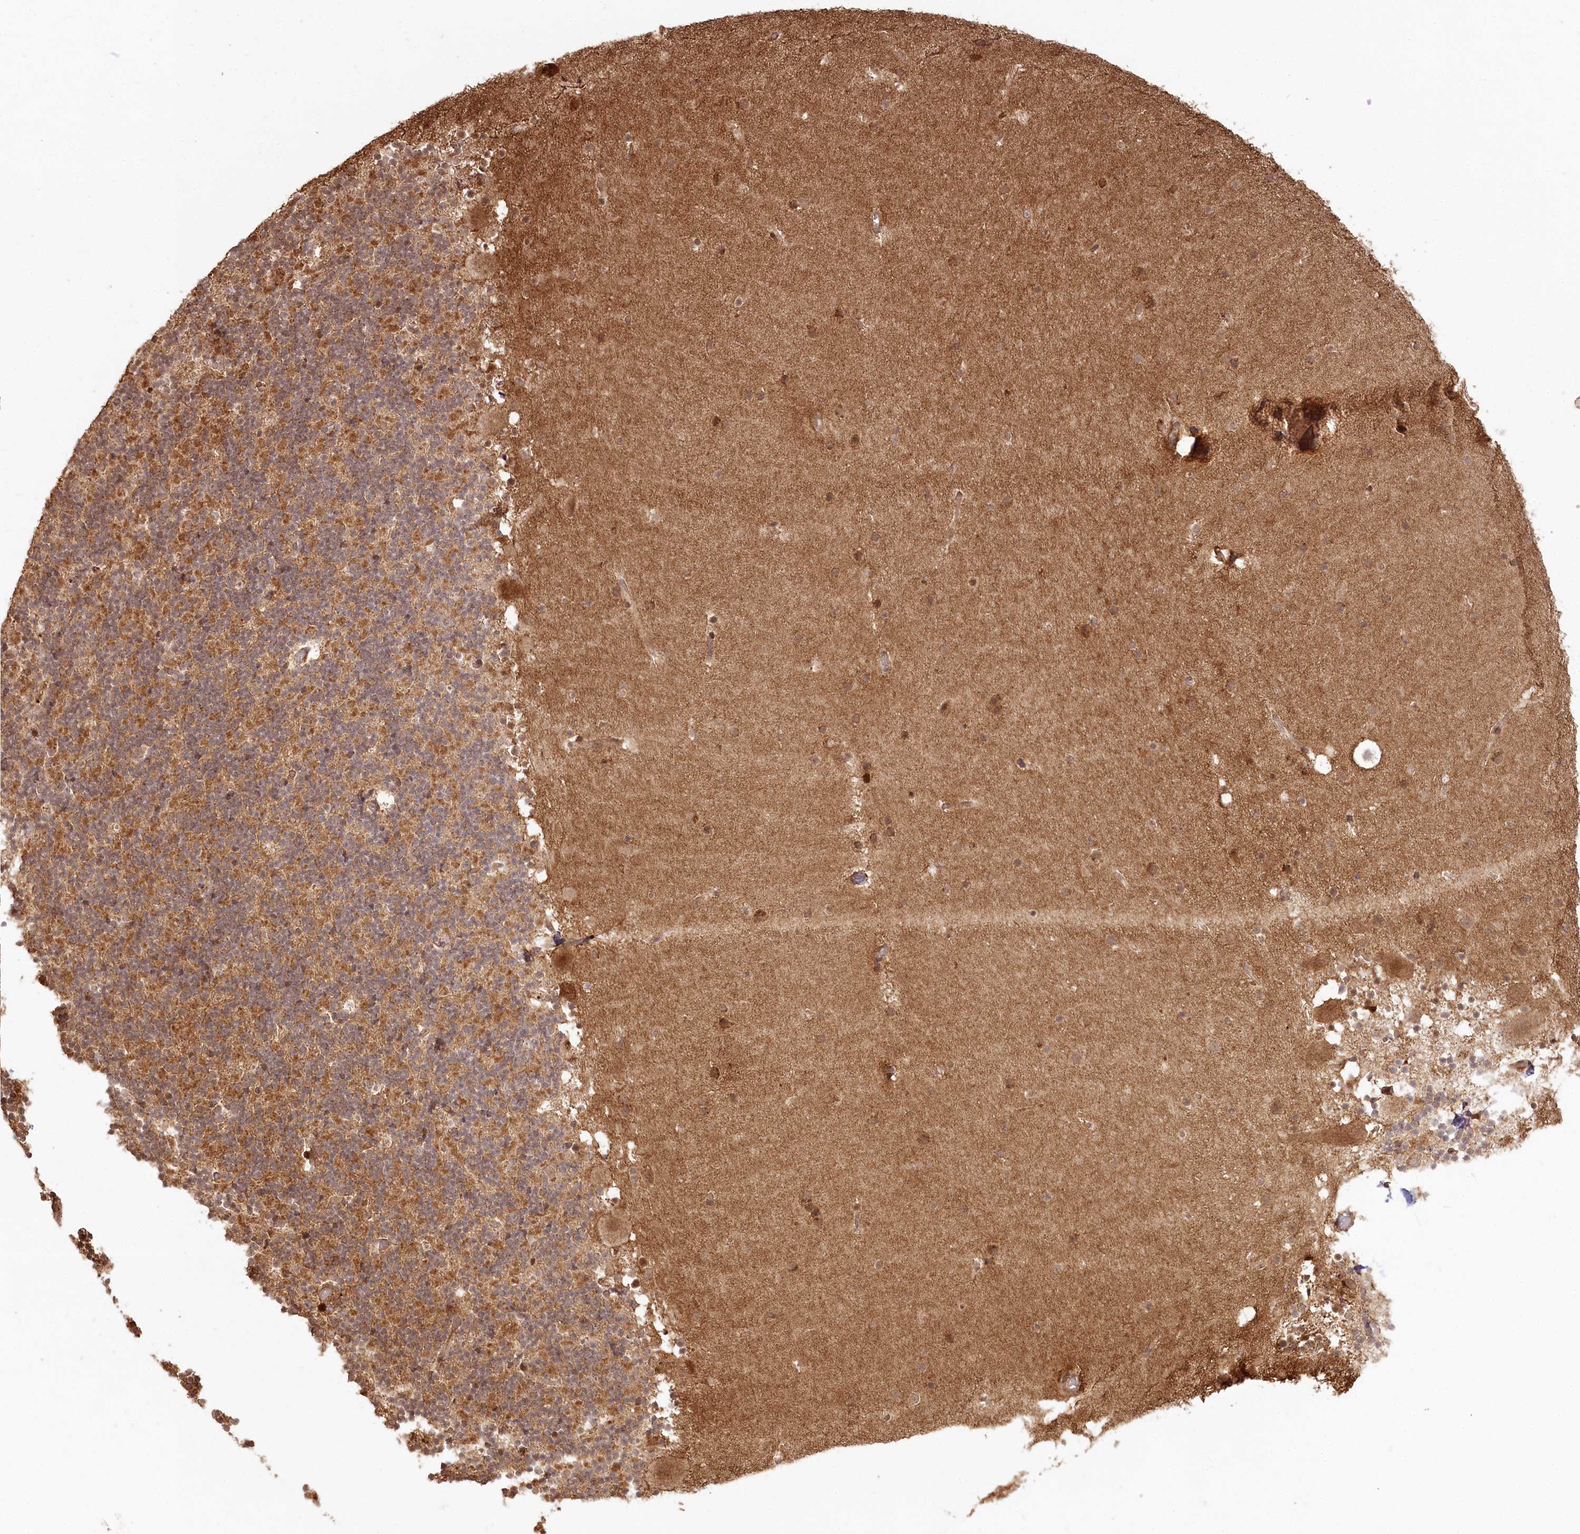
{"staining": {"intensity": "moderate", "quantity": ">75%", "location": "cytoplasmic/membranous"}, "tissue": "cerebellum", "cell_type": "Cells in granular layer", "image_type": "normal", "snomed": [{"axis": "morphology", "description": "Normal tissue, NOS"}, {"axis": "topography", "description": "Cerebellum"}], "caption": "IHC staining of benign cerebellum, which demonstrates medium levels of moderate cytoplasmic/membranous expression in about >75% of cells in granular layer indicating moderate cytoplasmic/membranous protein positivity. The staining was performed using DAB (brown) for protein detection and nuclei were counterstained in hematoxylin (blue).", "gene": "ULK2", "patient": {"sex": "male", "age": 57}}